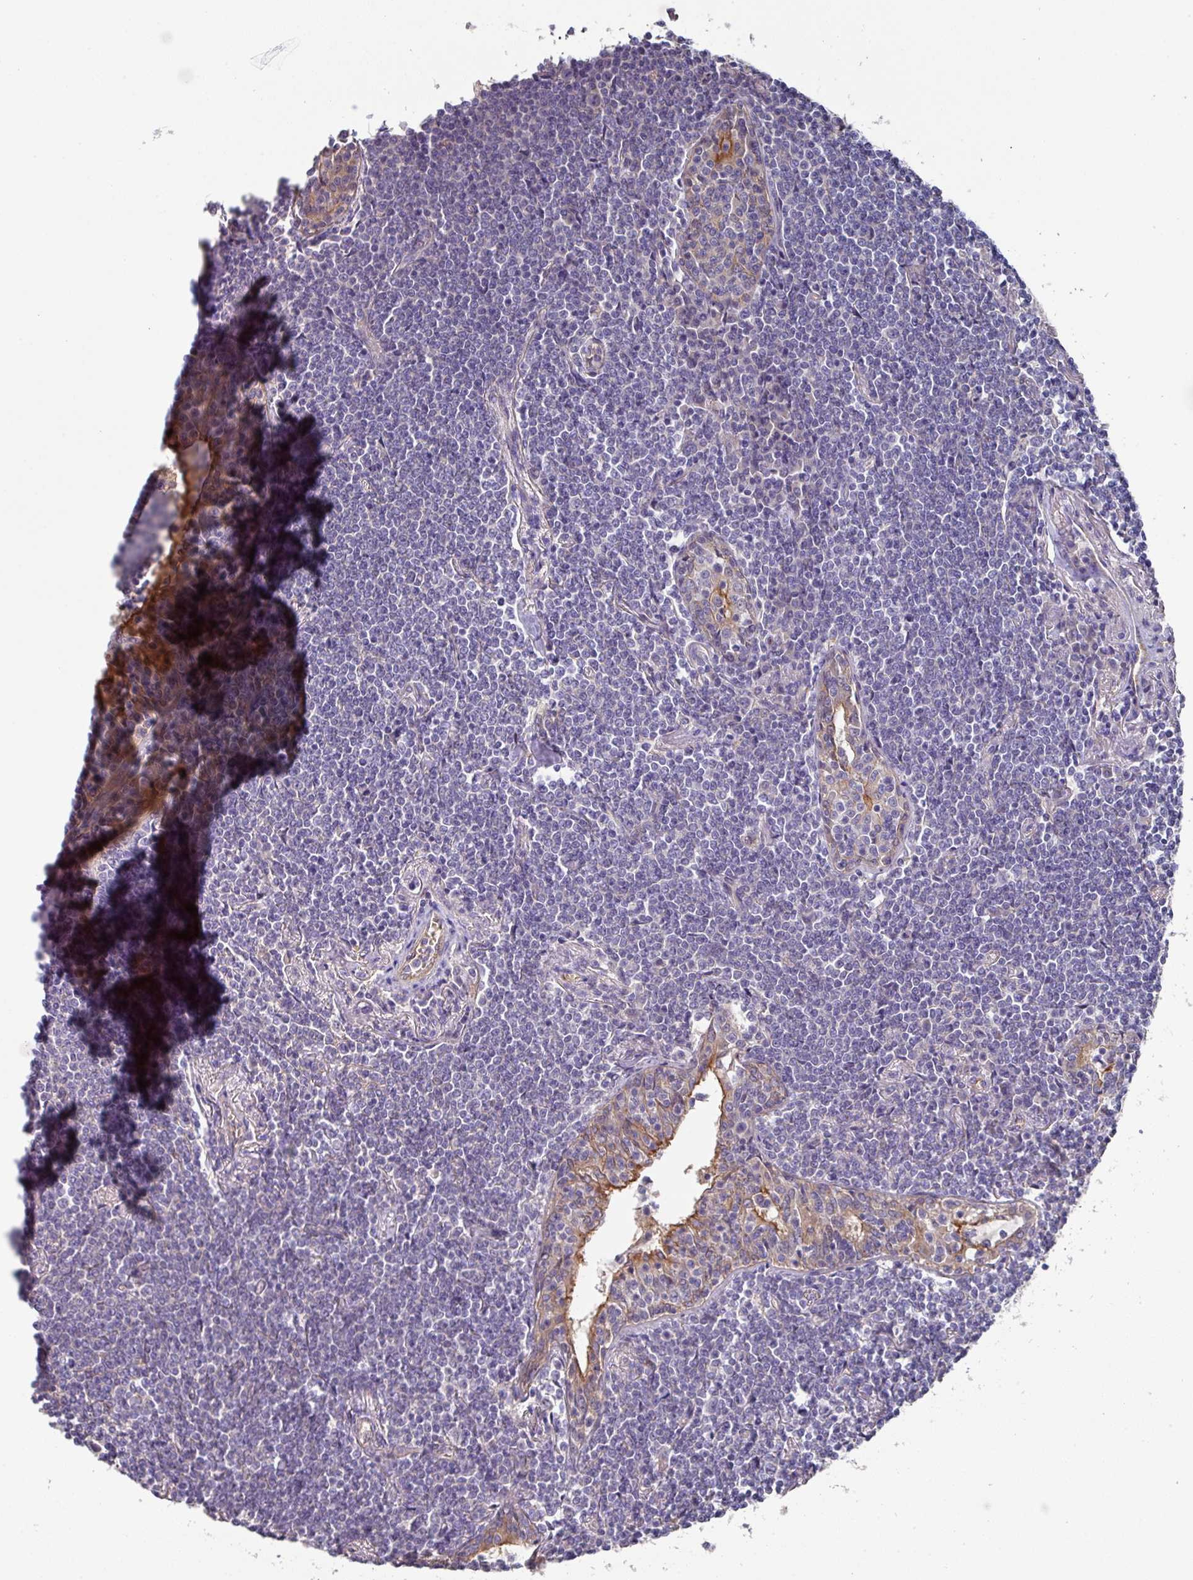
{"staining": {"intensity": "negative", "quantity": "none", "location": "none"}, "tissue": "lymphoma", "cell_type": "Tumor cells", "image_type": "cancer", "snomed": [{"axis": "morphology", "description": "Malignant lymphoma, non-Hodgkin's type, Low grade"}, {"axis": "topography", "description": "Lung"}], "caption": "Lymphoma was stained to show a protein in brown. There is no significant expression in tumor cells.", "gene": "PRR5", "patient": {"sex": "female", "age": 71}}